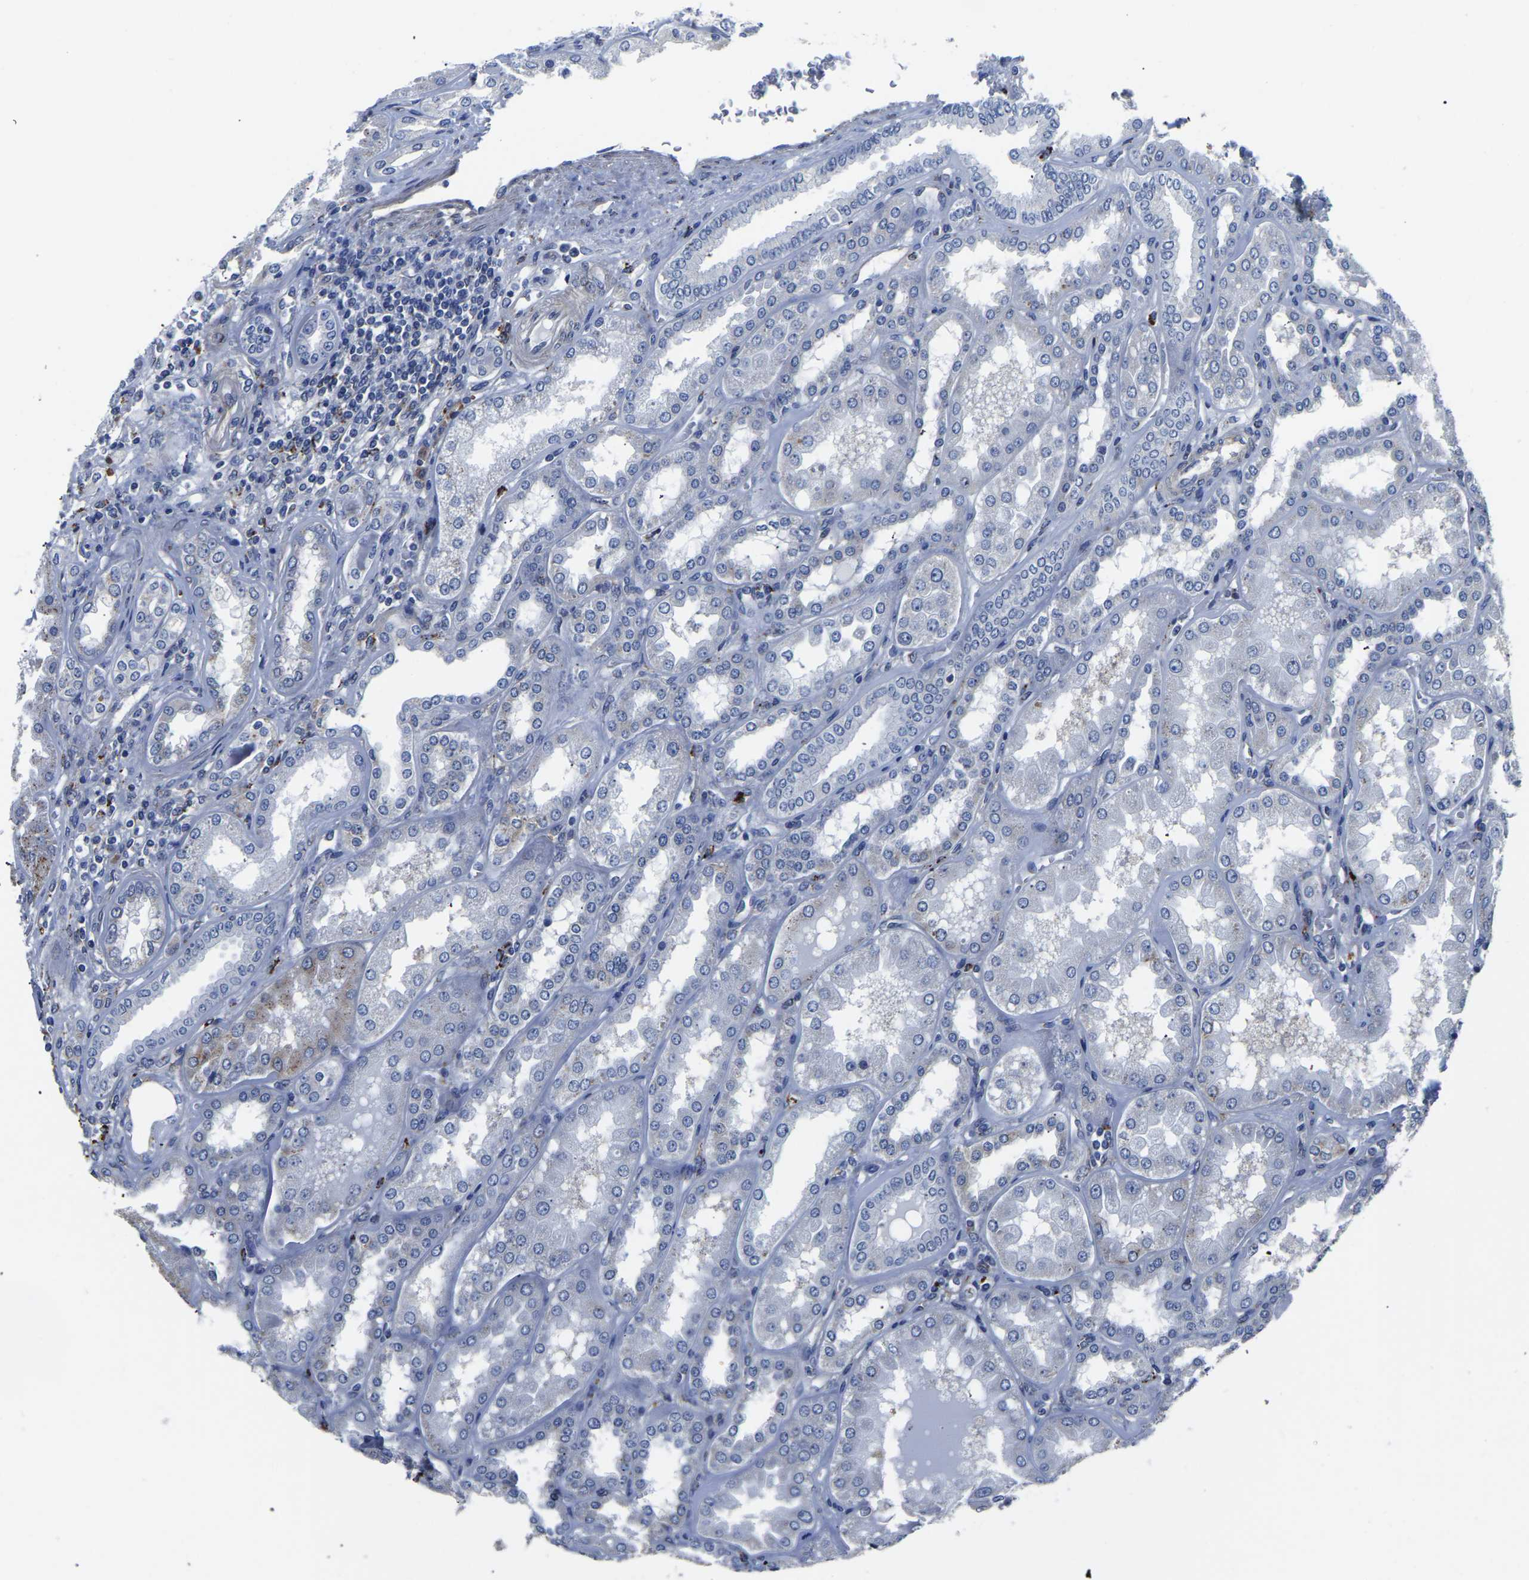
{"staining": {"intensity": "weak", "quantity": "25%-75%", "location": "cytoplasmic/membranous"}, "tissue": "kidney", "cell_type": "Cells in glomeruli", "image_type": "normal", "snomed": [{"axis": "morphology", "description": "Normal tissue, NOS"}, {"axis": "topography", "description": "Kidney"}], "caption": "IHC photomicrograph of benign kidney: human kidney stained using immunohistochemistry shows low levels of weak protein expression localized specifically in the cytoplasmic/membranous of cells in glomeruli, appearing as a cytoplasmic/membranous brown color.", "gene": "PDLIM7", "patient": {"sex": "female", "age": 56}}